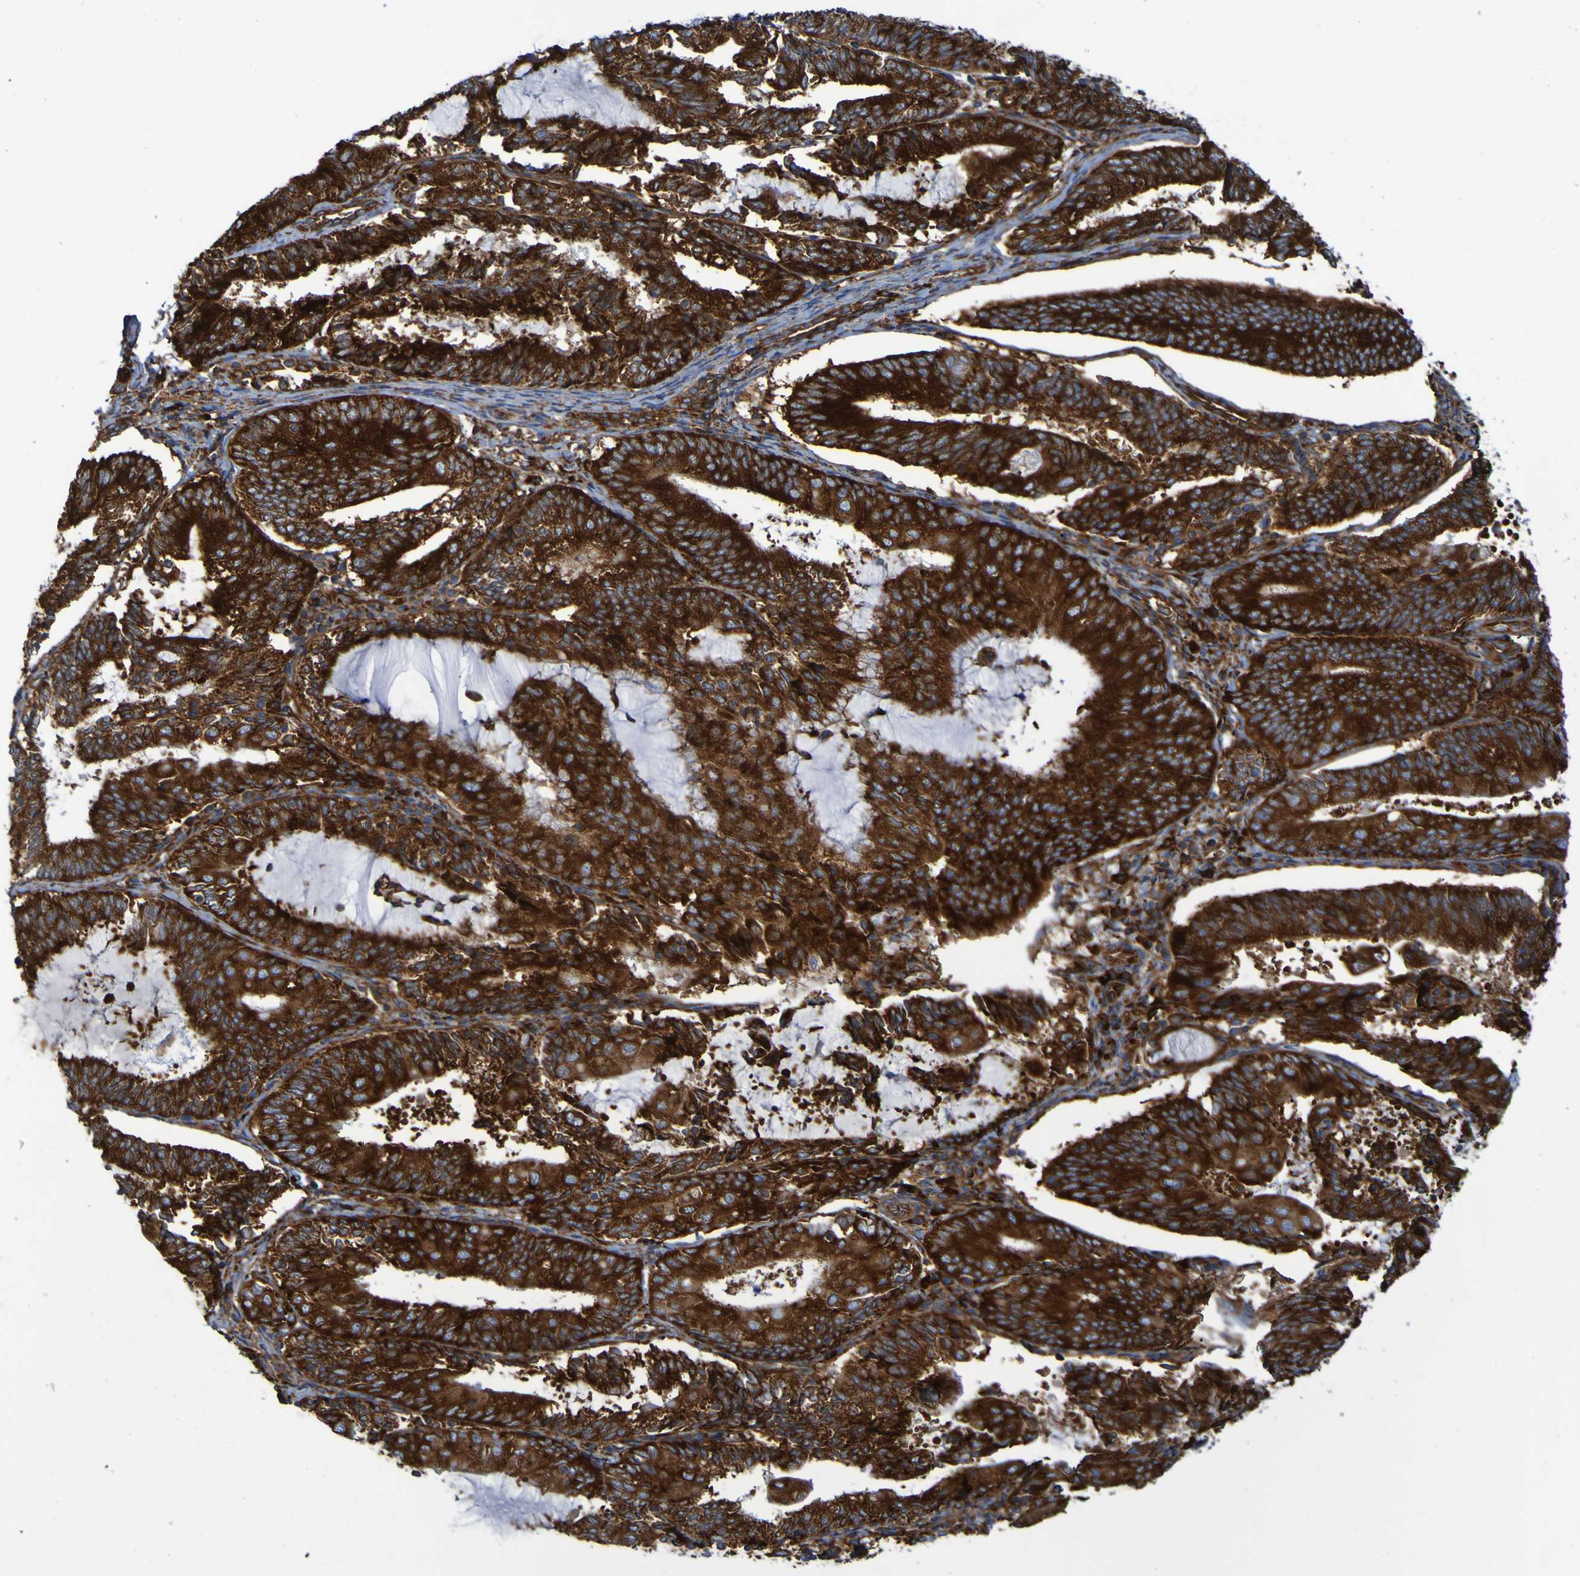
{"staining": {"intensity": "strong", "quantity": ">75%", "location": "cytoplasmic/membranous"}, "tissue": "endometrial cancer", "cell_type": "Tumor cells", "image_type": "cancer", "snomed": [{"axis": "morphology", "description": "Adenocarcinoma, NOS"}, {"axis": "topography", "description": "Endometrium"}], "caption": "IHC image of human adenocarcinoma (endometrial) stained for a protein (brown), which demonstrates high levels of strong cytoplasmic/membranous positivity in approximately >75% of tumor cells.", "gene": "RPL10", "patient": {"sex": "female", "age": 81}}